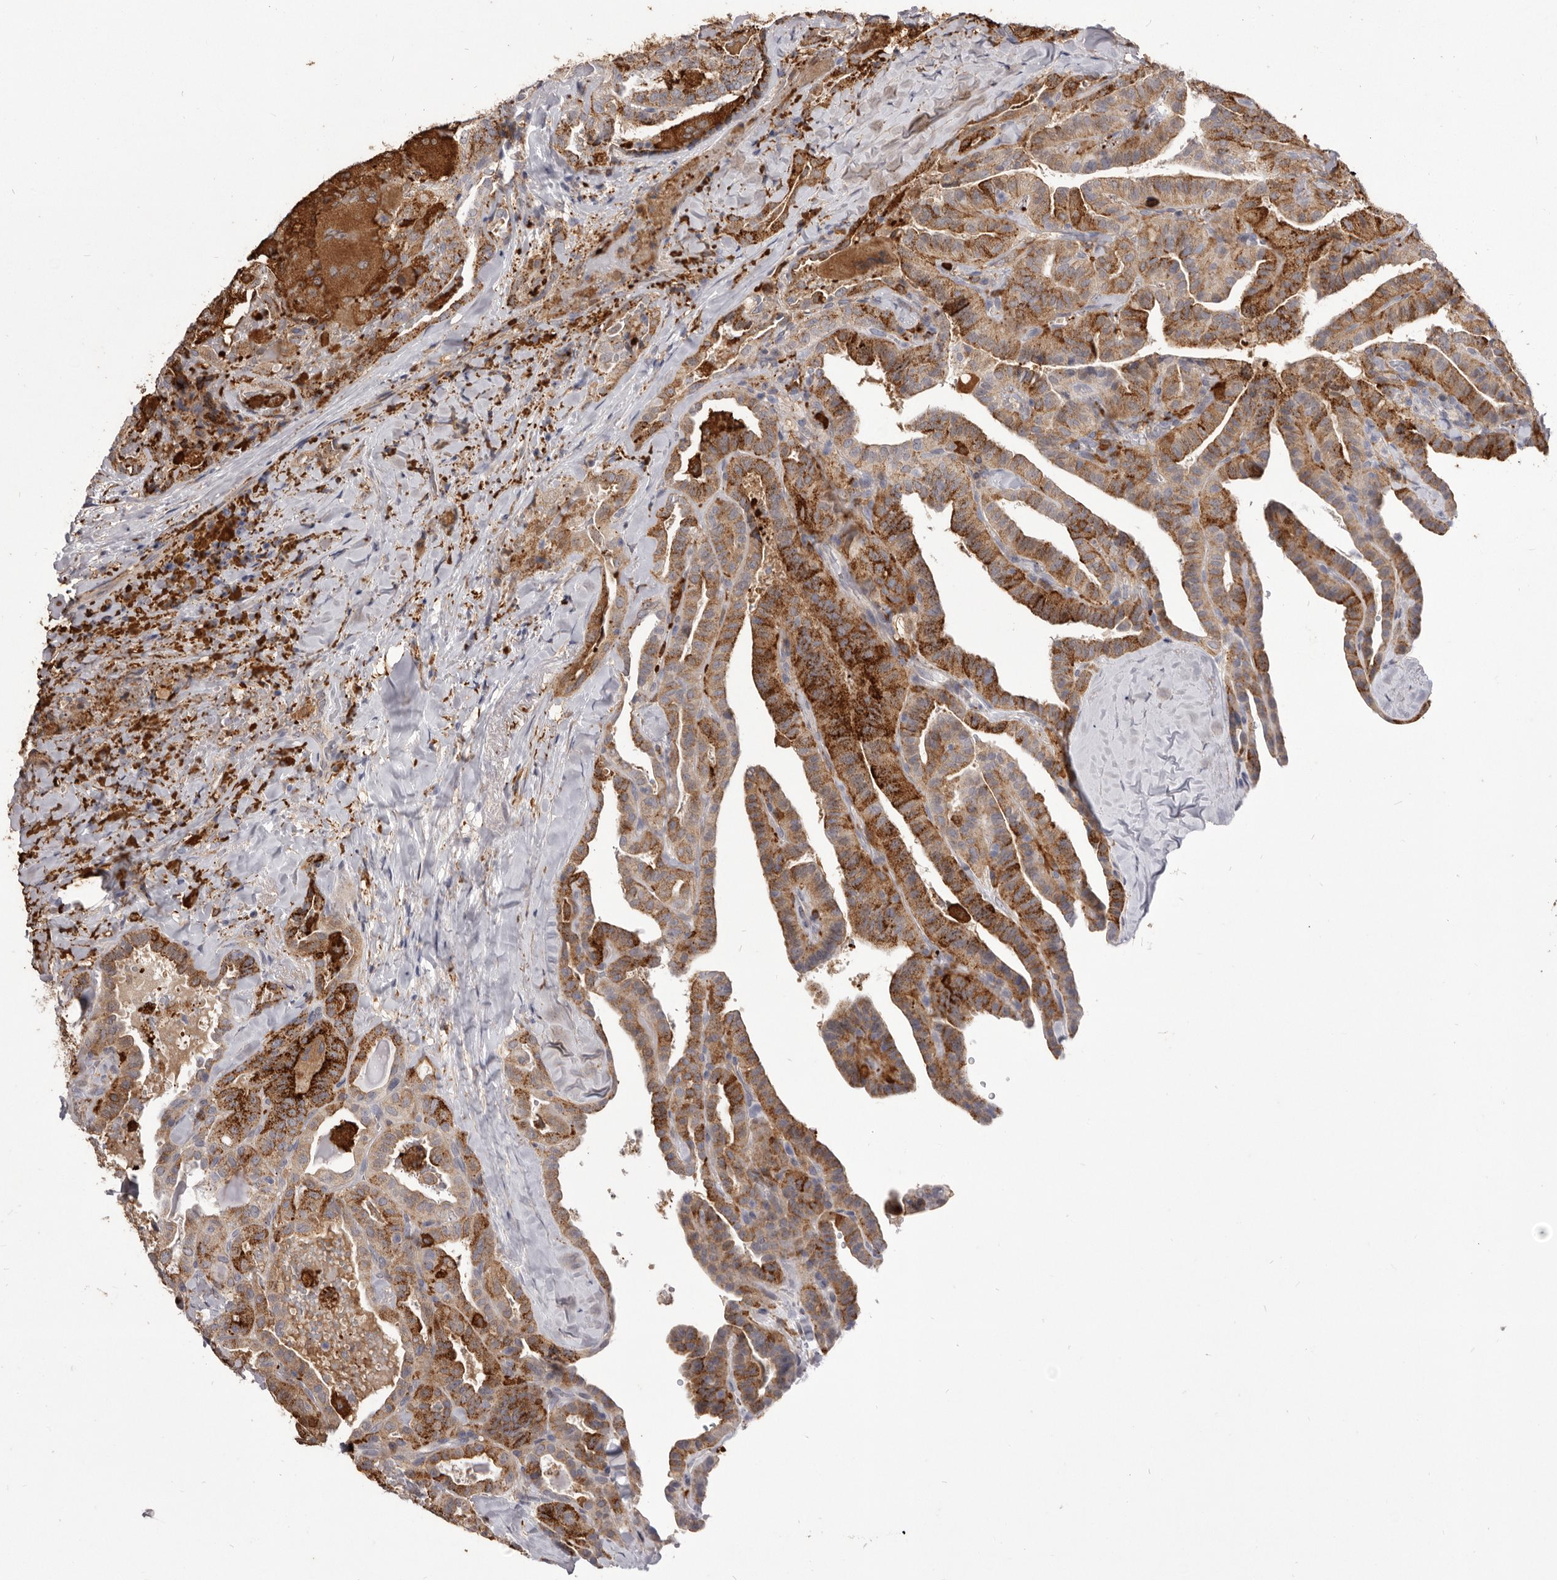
{"staining": {"intensity": "strong", "quantity": "25%-75%", "location": "cytoplasmic/membranous"}, "tissue": "thyroid cancer", "cell_type": "Tumor cells", "image_type": "cancer", "snomed": [{"axis": "morphology", "description": "Papillary adenocarcinoma, NOS"}, {"axis": "topography", "description": "Thyroid gland"}], "caption": "IHC staining of thyroid papillary adenocarcinoma, which exhibits high levels of strong cytoplasmic/membranous positivity in approximately 25%-75% of tumor cells indicating strong cytoplasmic/membranous protein staining. The staining was performed using DAB (3,3'-diaminobenzidine) (brown) for protein detection and nuclei were counterstained in hematoxylin (blue).", "gene": "VPS45", "patient": {"sex": "male", "age": 77}}